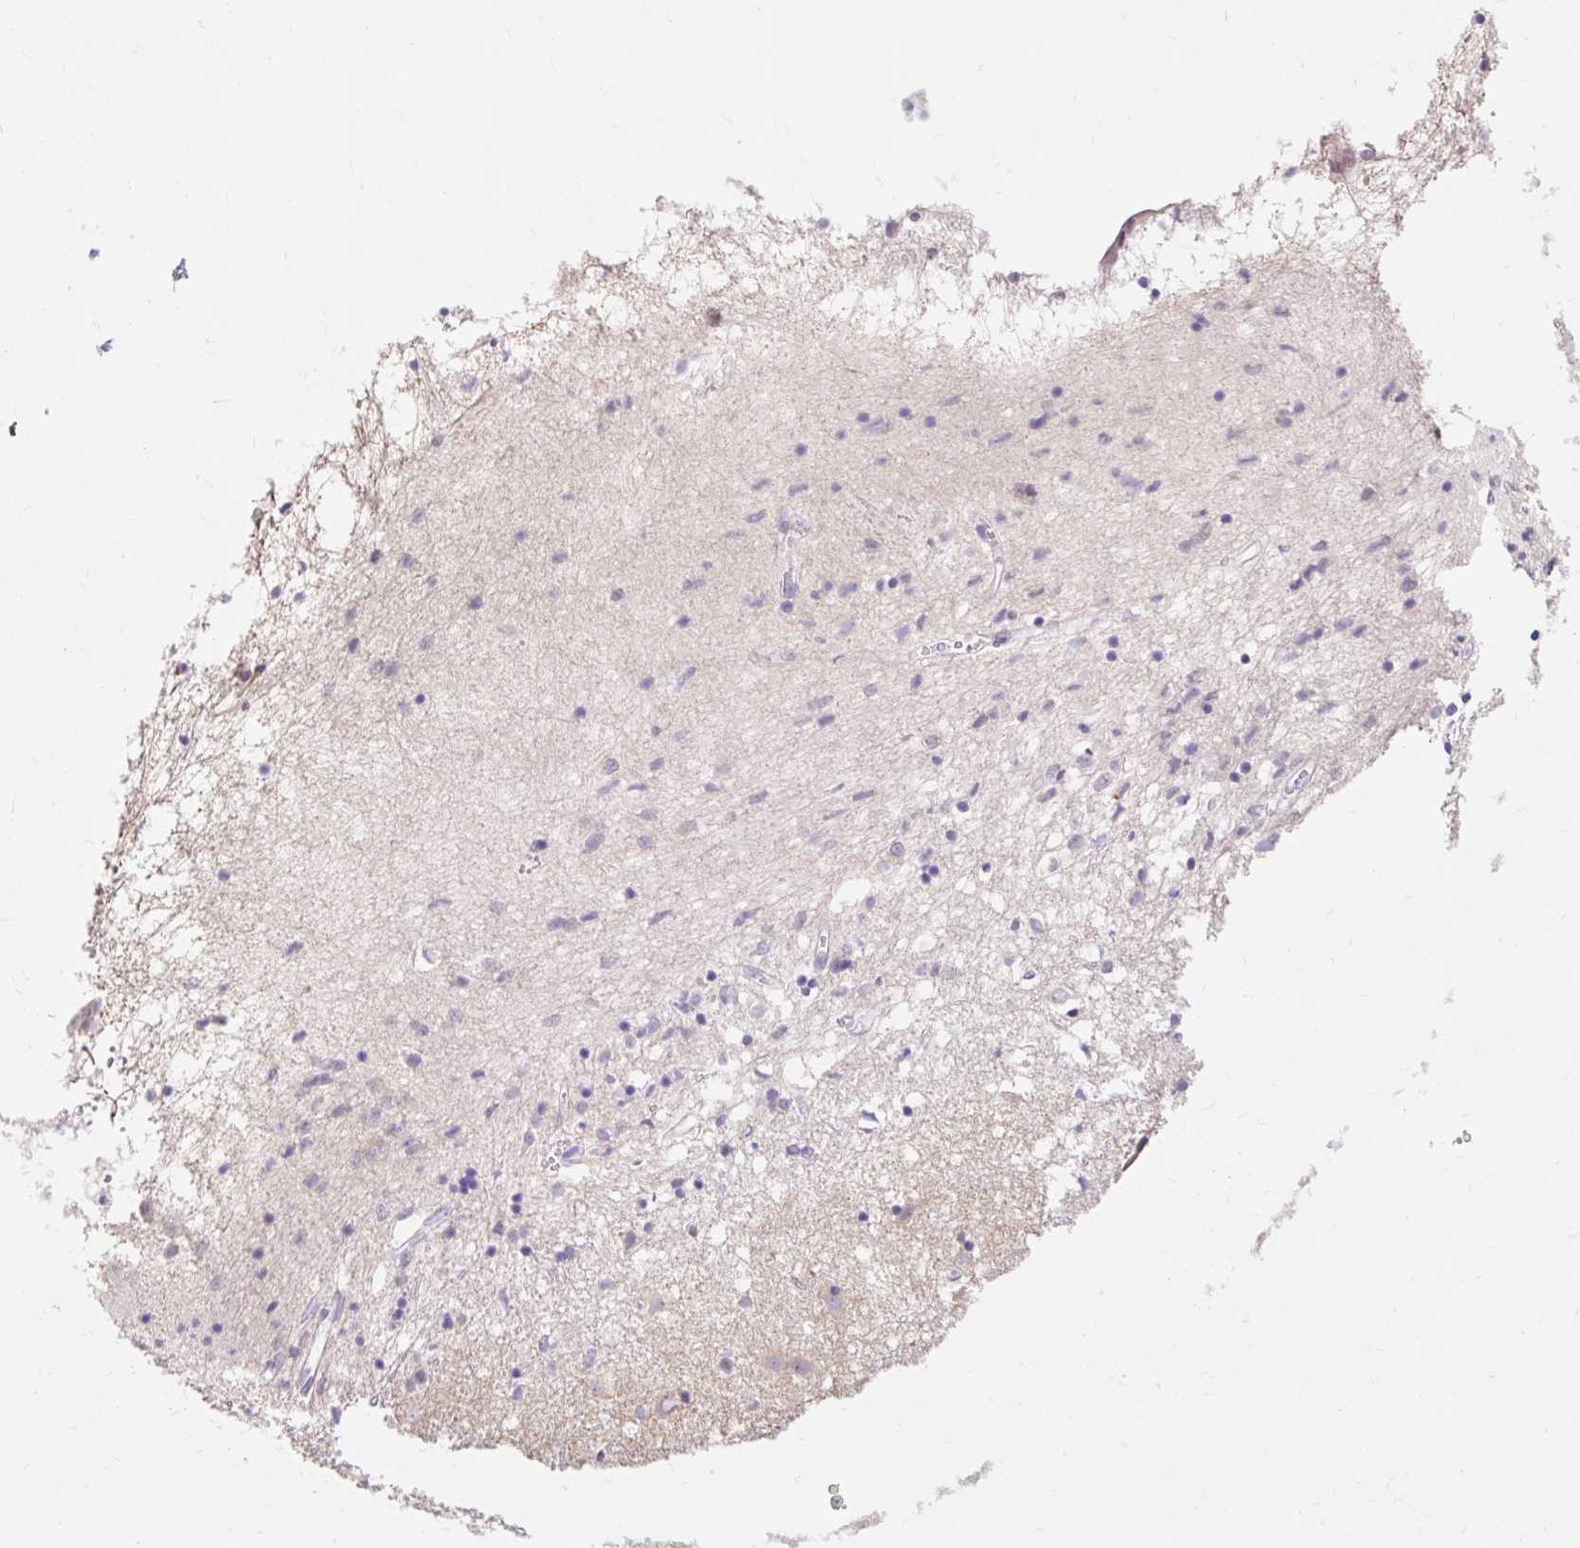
{"staining": {"intensity": "negative", "quantity": "none", "location": "none"}, "tissue": "caudate", "cell_type": "Glial cells", "image_type": "normal", "snomed": [{"axis": "morphology", "description": "Normal tissue, NOS"}, {"axis": "topography", "description": "Lateral ventricle wall"}], "caption": "The photomicrograph exhibits no staining of glial cells in normal caudate. (DAB (3,3'-diaminobenzidine) IHC, high magnification).", "gene": "ITPK1", "patient": {"sex": "male", "age": 70}}